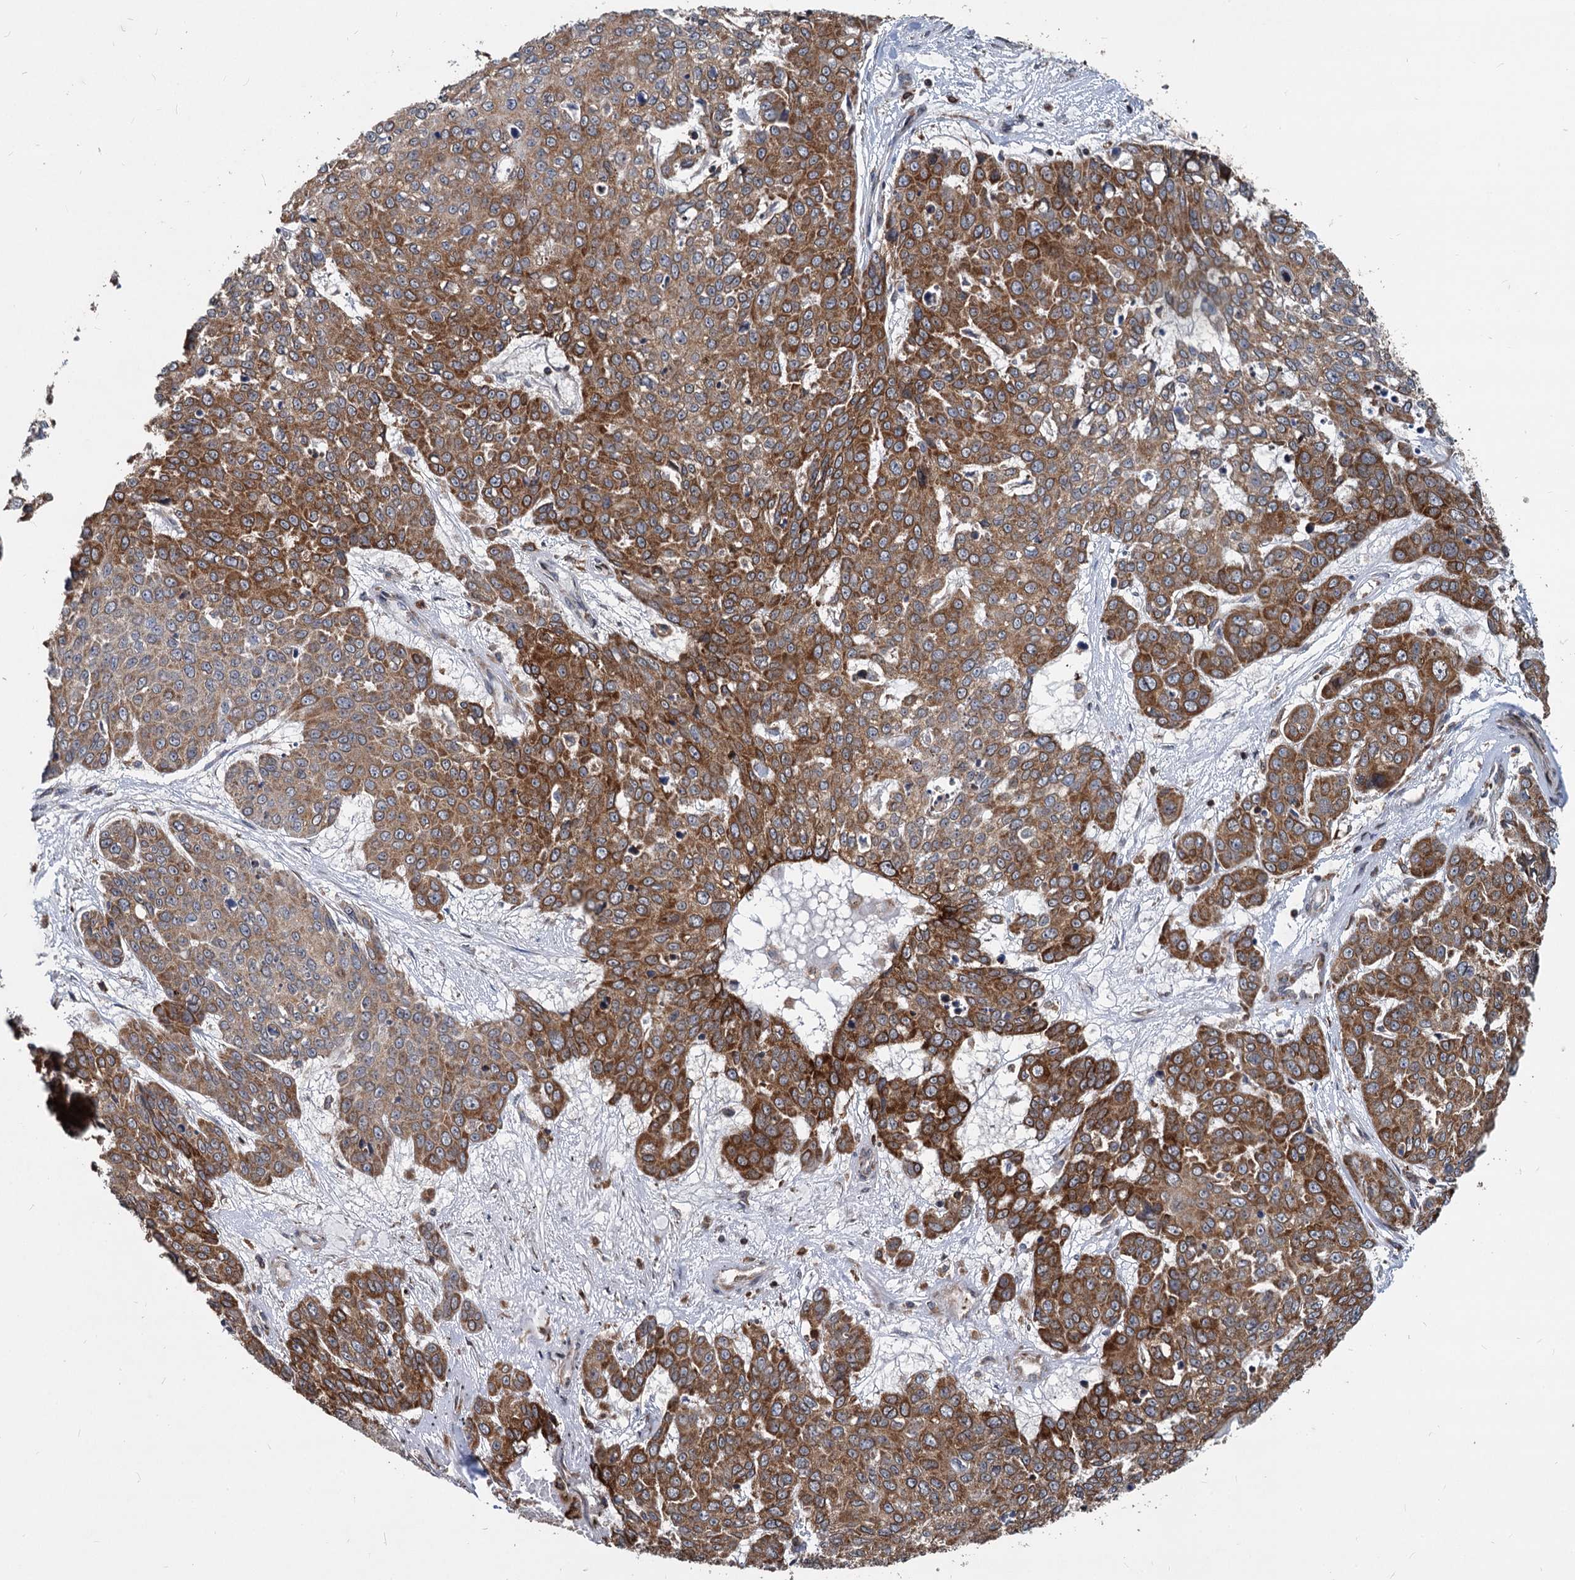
{"staining": {"intensity": "strong", "quantity": ">75%", "location": "cytoplasmic/membranous"}, "tissue": "skin cancer", "cell_type": "Tumor cells", "image_type": "cancer", "snomed": [{"axis": "morphology", "description": "Squamous cell carcinoma, NOS"}, {"axis": "topography", "description": "Skin"}], "caption": "Human skin squamous cell carcinoma stained with a protein marker shows strong staining in tumor cells.", "gene": "STIM1", "patient": {"sex": "male", "age": 71}}